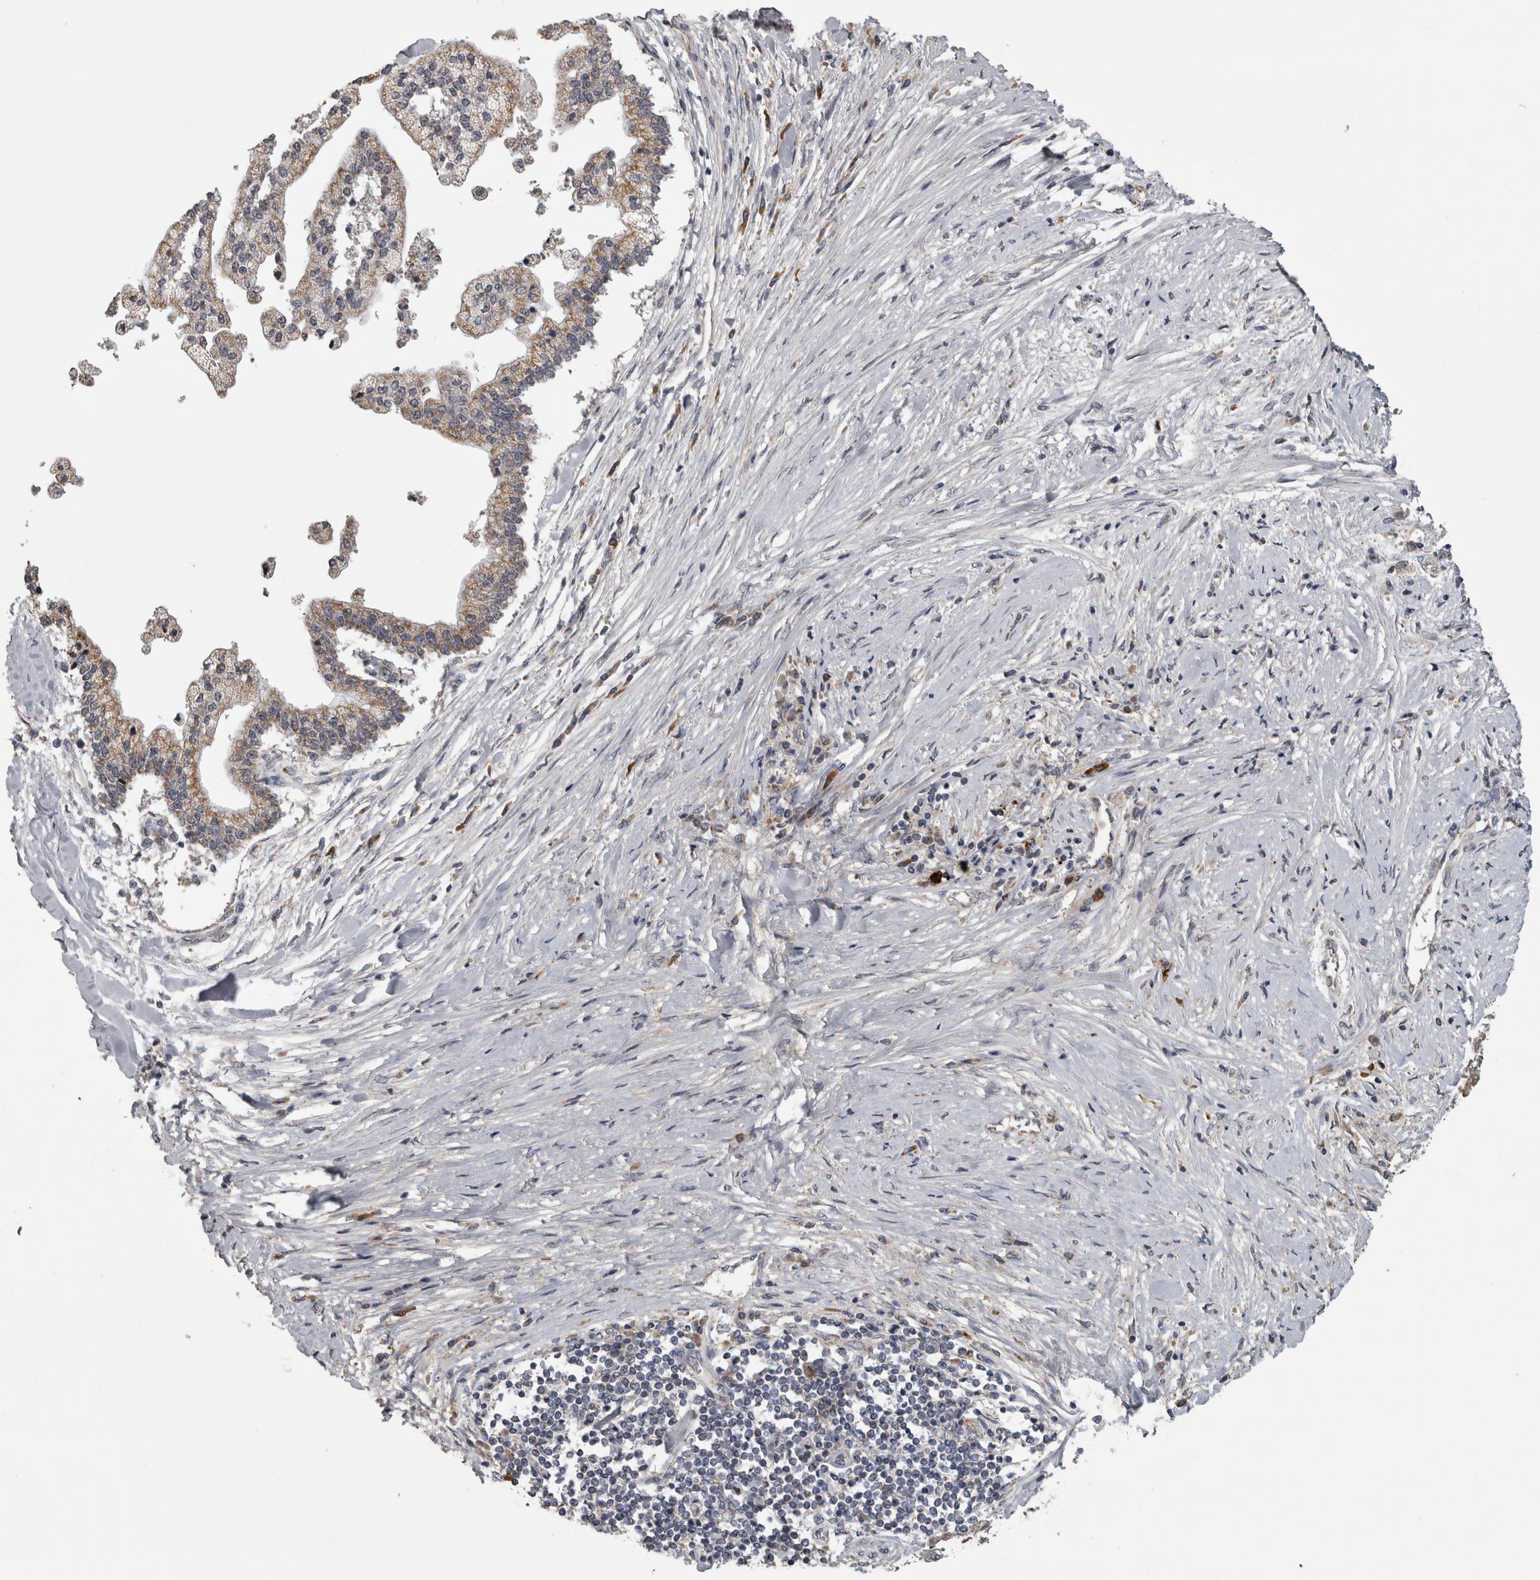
{"staining": {"intensity": "moderate", "quantity": "<25%", "location": "cytoplasmic/membranous"}, "tissue": "liver cancer", "cell_type": "Tumor cells", "image_type": "cancer", "snomed": [{"axis": "morphology", "description": "Cholangiocarcinoma"}, {"axis": "topography", "description": "Liver"}], "caption": "Liver cancer tissue displays moderate cytoplasmic/membranous staining in approximately <25% of tumor cells", "gene": "DBT", "patient": {"sex": "male", "age": 50}}